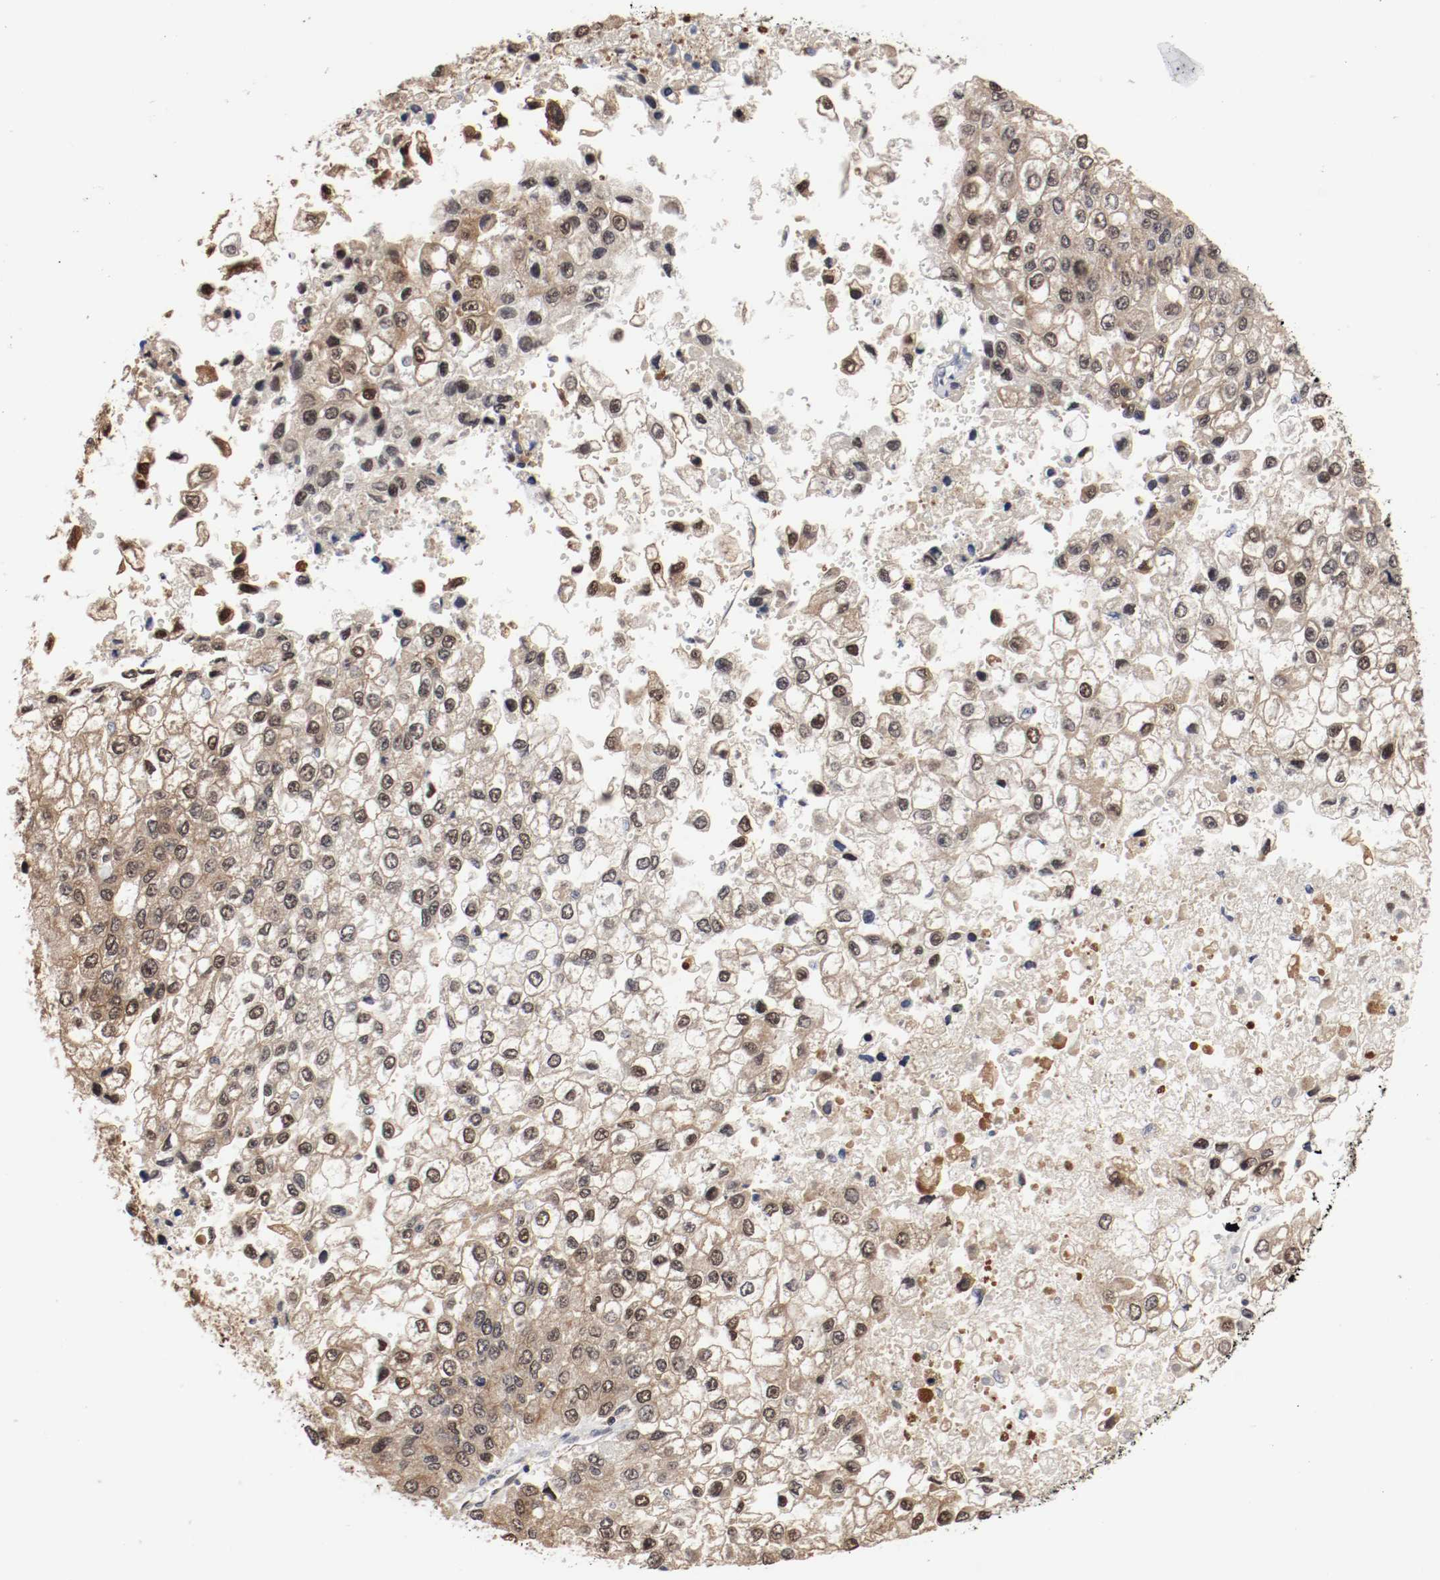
{"staining": {"intensity": "moderate", "quantity": ">75%", "location": "cytoplasmic/membranous,nuclear"}, "tissue": "liver cancer", "cell_type": "Tumor cells", "image_type": "cancer", "snomed": [{"axis": "morphology", "description": "Carcinoma, Hepatocellular, NOS"}, {"axis": "topography", "description": "Liver"}], "caption": "Liver cancer tissue reveals moderate cytoplasmic/membranous and nuclear staining in approximately >75% of tumor cells, visualized by immunohistochemistry.", "gene": "AFG3L2", "patient": {"sex": "female", "age": 66}}